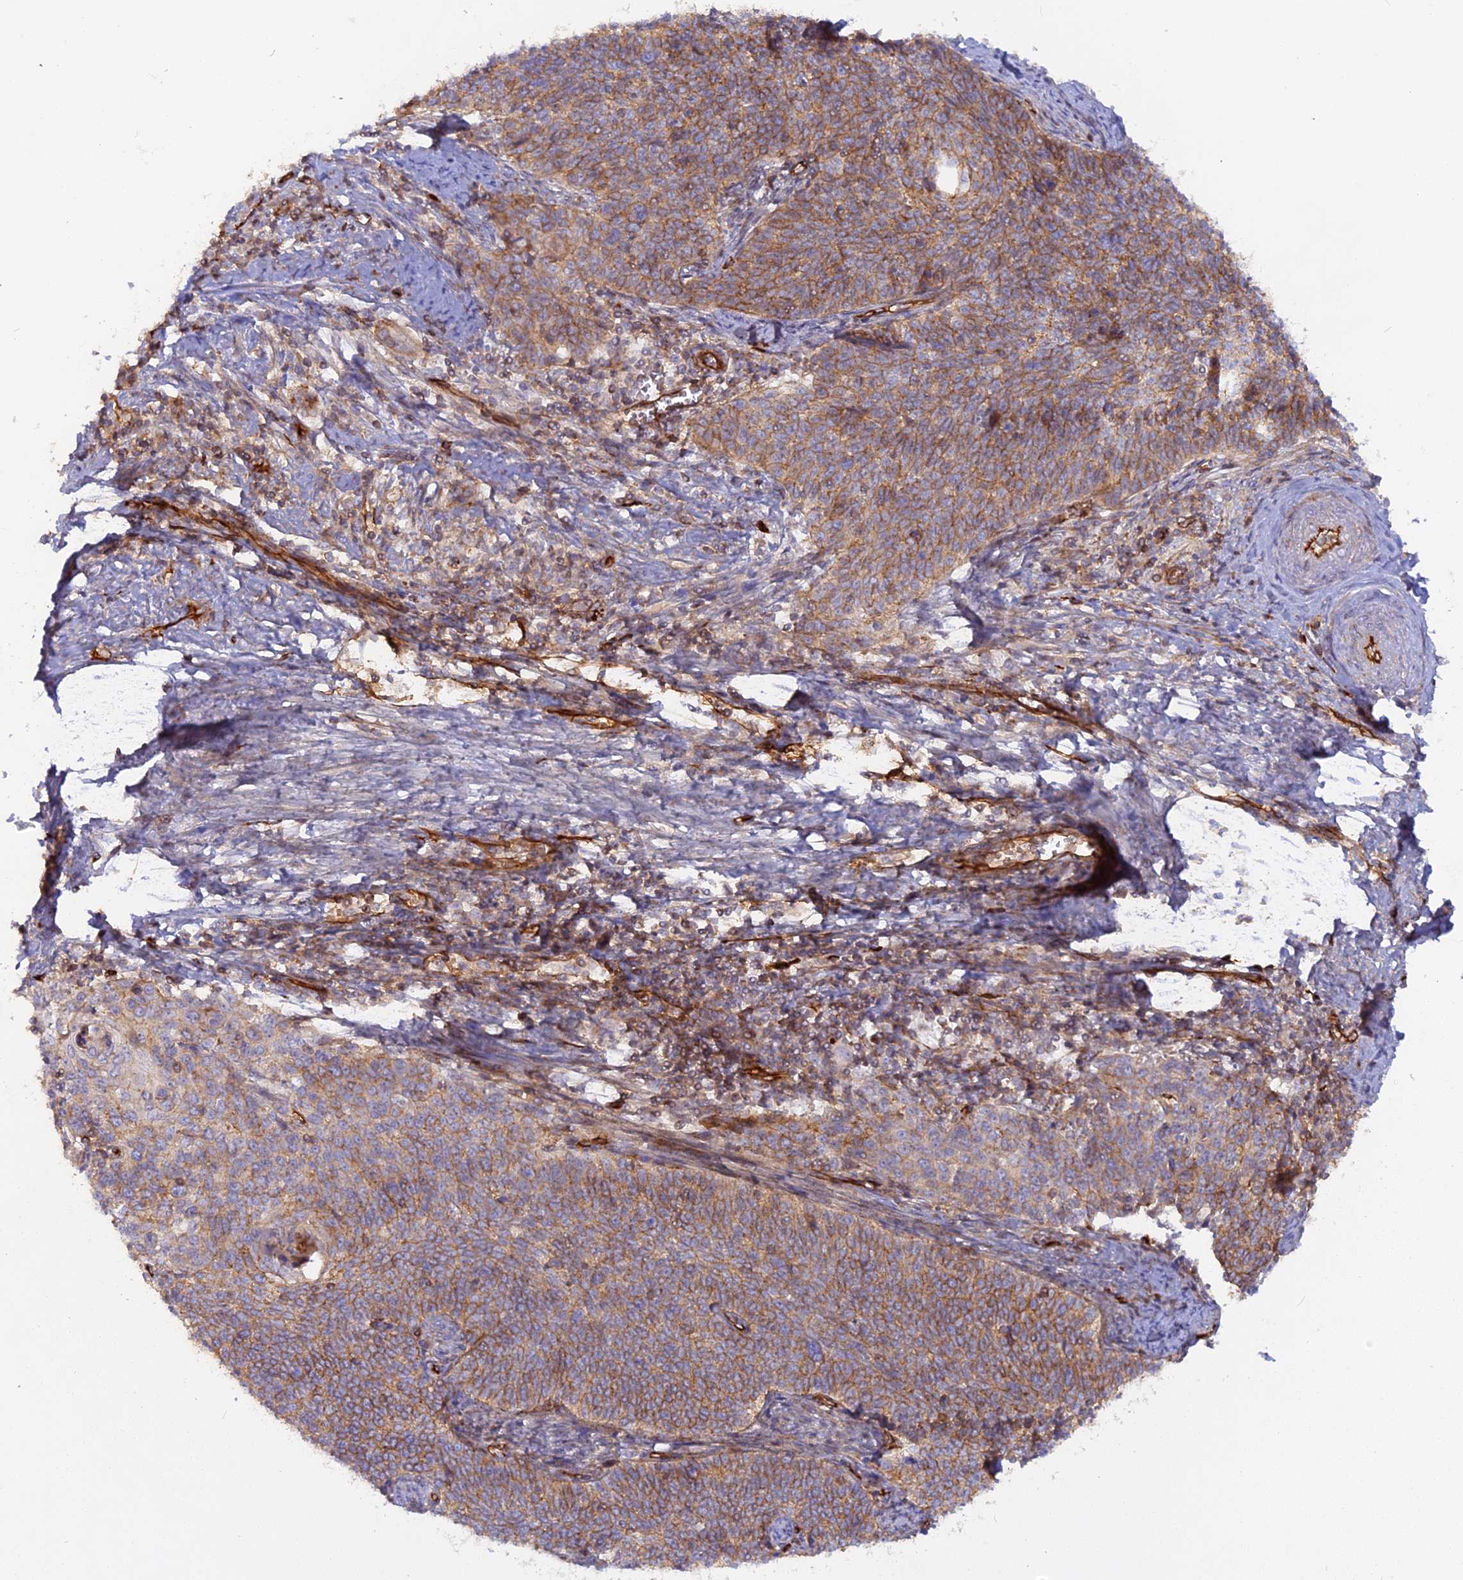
{"staining": {"intensity": "moderate", "quantity": ">75%", "location": "cytoplasmic/membranous"}, "tissue": "cervical cancer", "cell_type": "Tumor cells", "image_type": "cancer", "snomed": [{"axis": "morphology", "description": "Squamous cell carcinoma, NOS"}, {"axis": "topography", "description": "Cervix"}], "caption": "This is an image of IHC staining of cervical squamous cell carcinoma, which shows moderate staining in the cytoplasmic/membranous of tumor cells.", "gene": "CNBD2", "patient": {"sex": "female", "age": 57}}